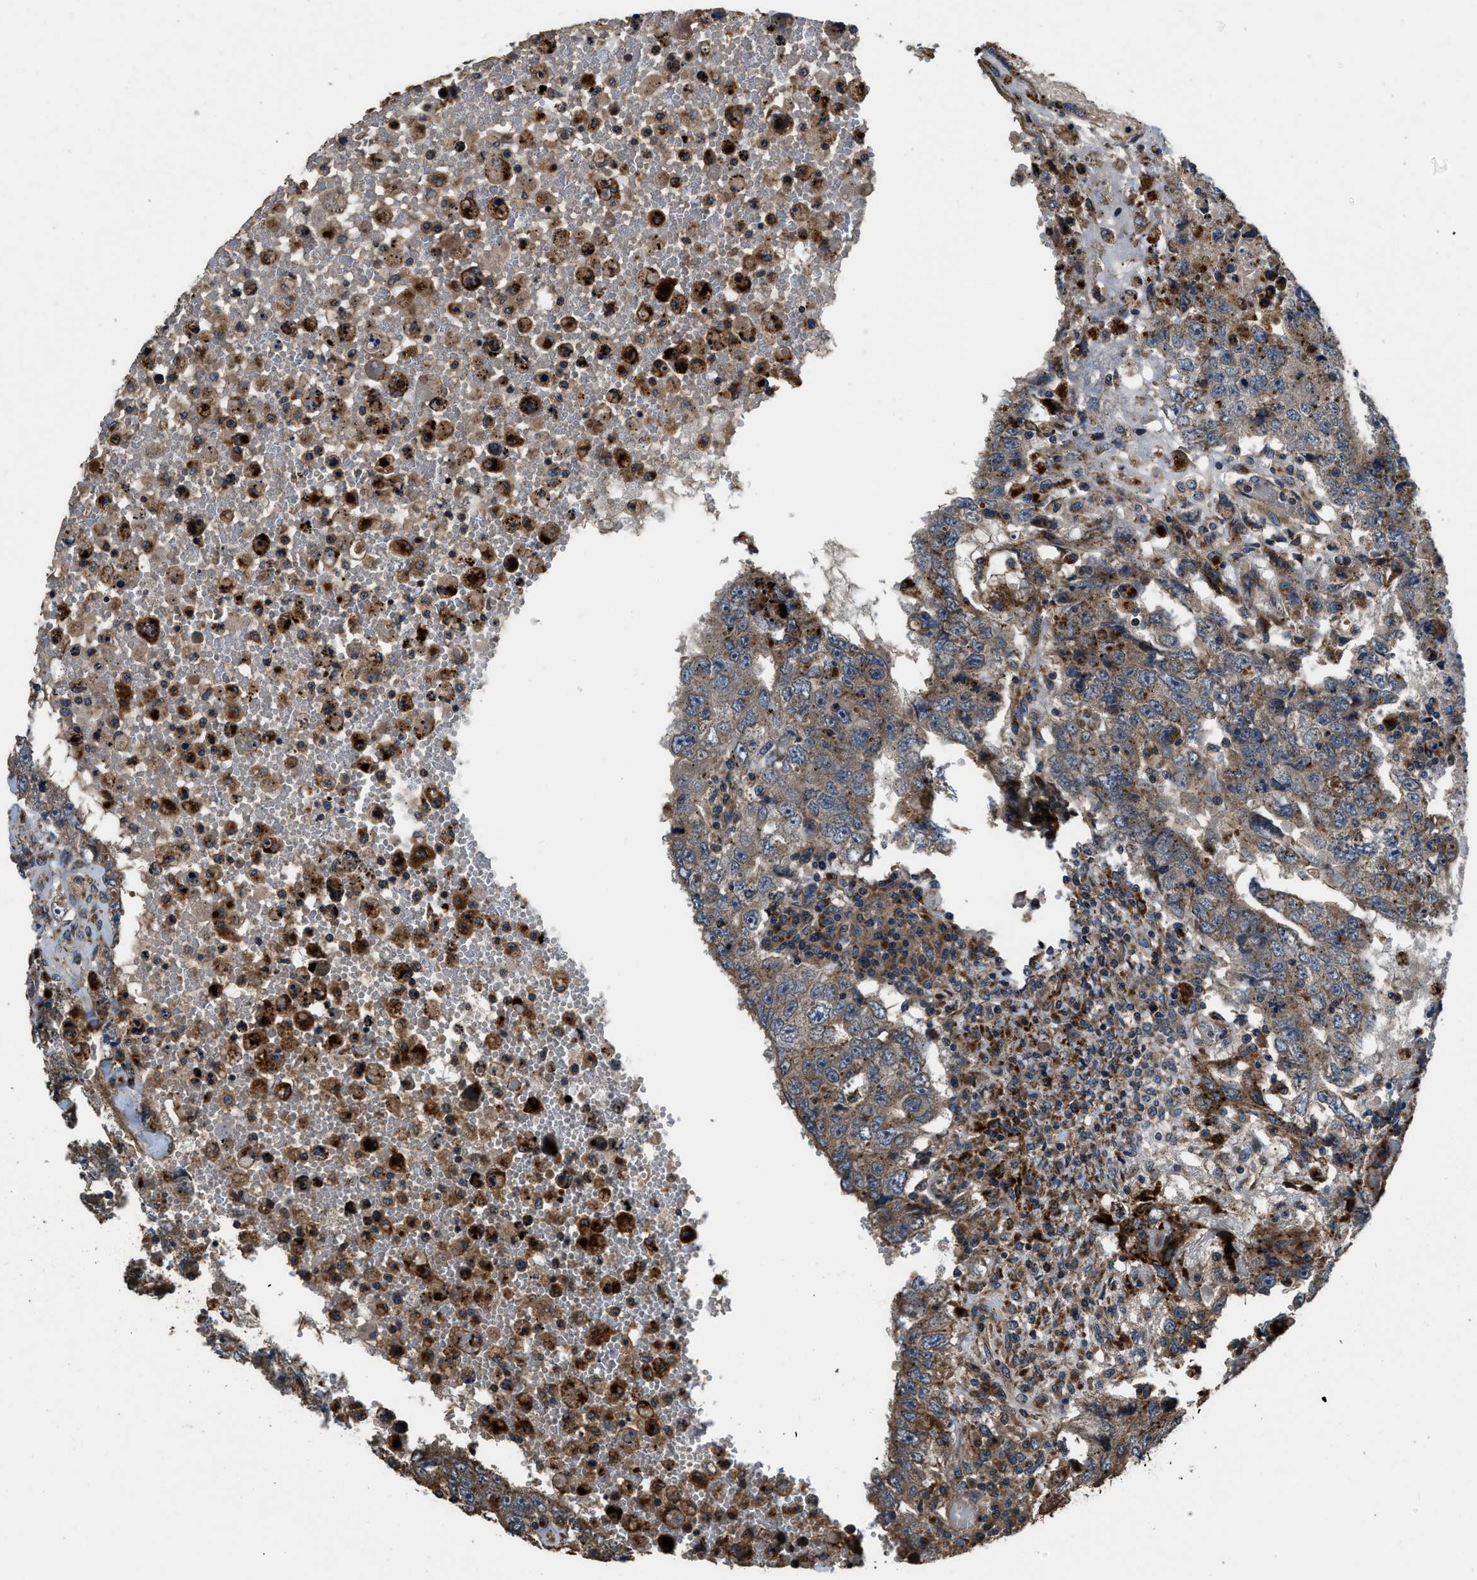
{"staining": {"intensity": "moderate", "quantity": "25%-75%", "location": "cytoplasmic/membranous"}, "tissue": "testis cancer", "cell_type": "Tumor cells", "image_type": "cancer", "snomed": [{"axis": "morphology", "description": "Carcinoma, Embryonal, NOS"}, {"axis": "topography", "description": "Testis"}], "caption": "Approximately 25%-75% of tumor cells in testis cancer exhibit moderate cytoplasmic/membranous protein staining as visualized by brown immunohistochemical staining.", "gene": "GGH", "patient": {"sex": "male", "age": 26}}